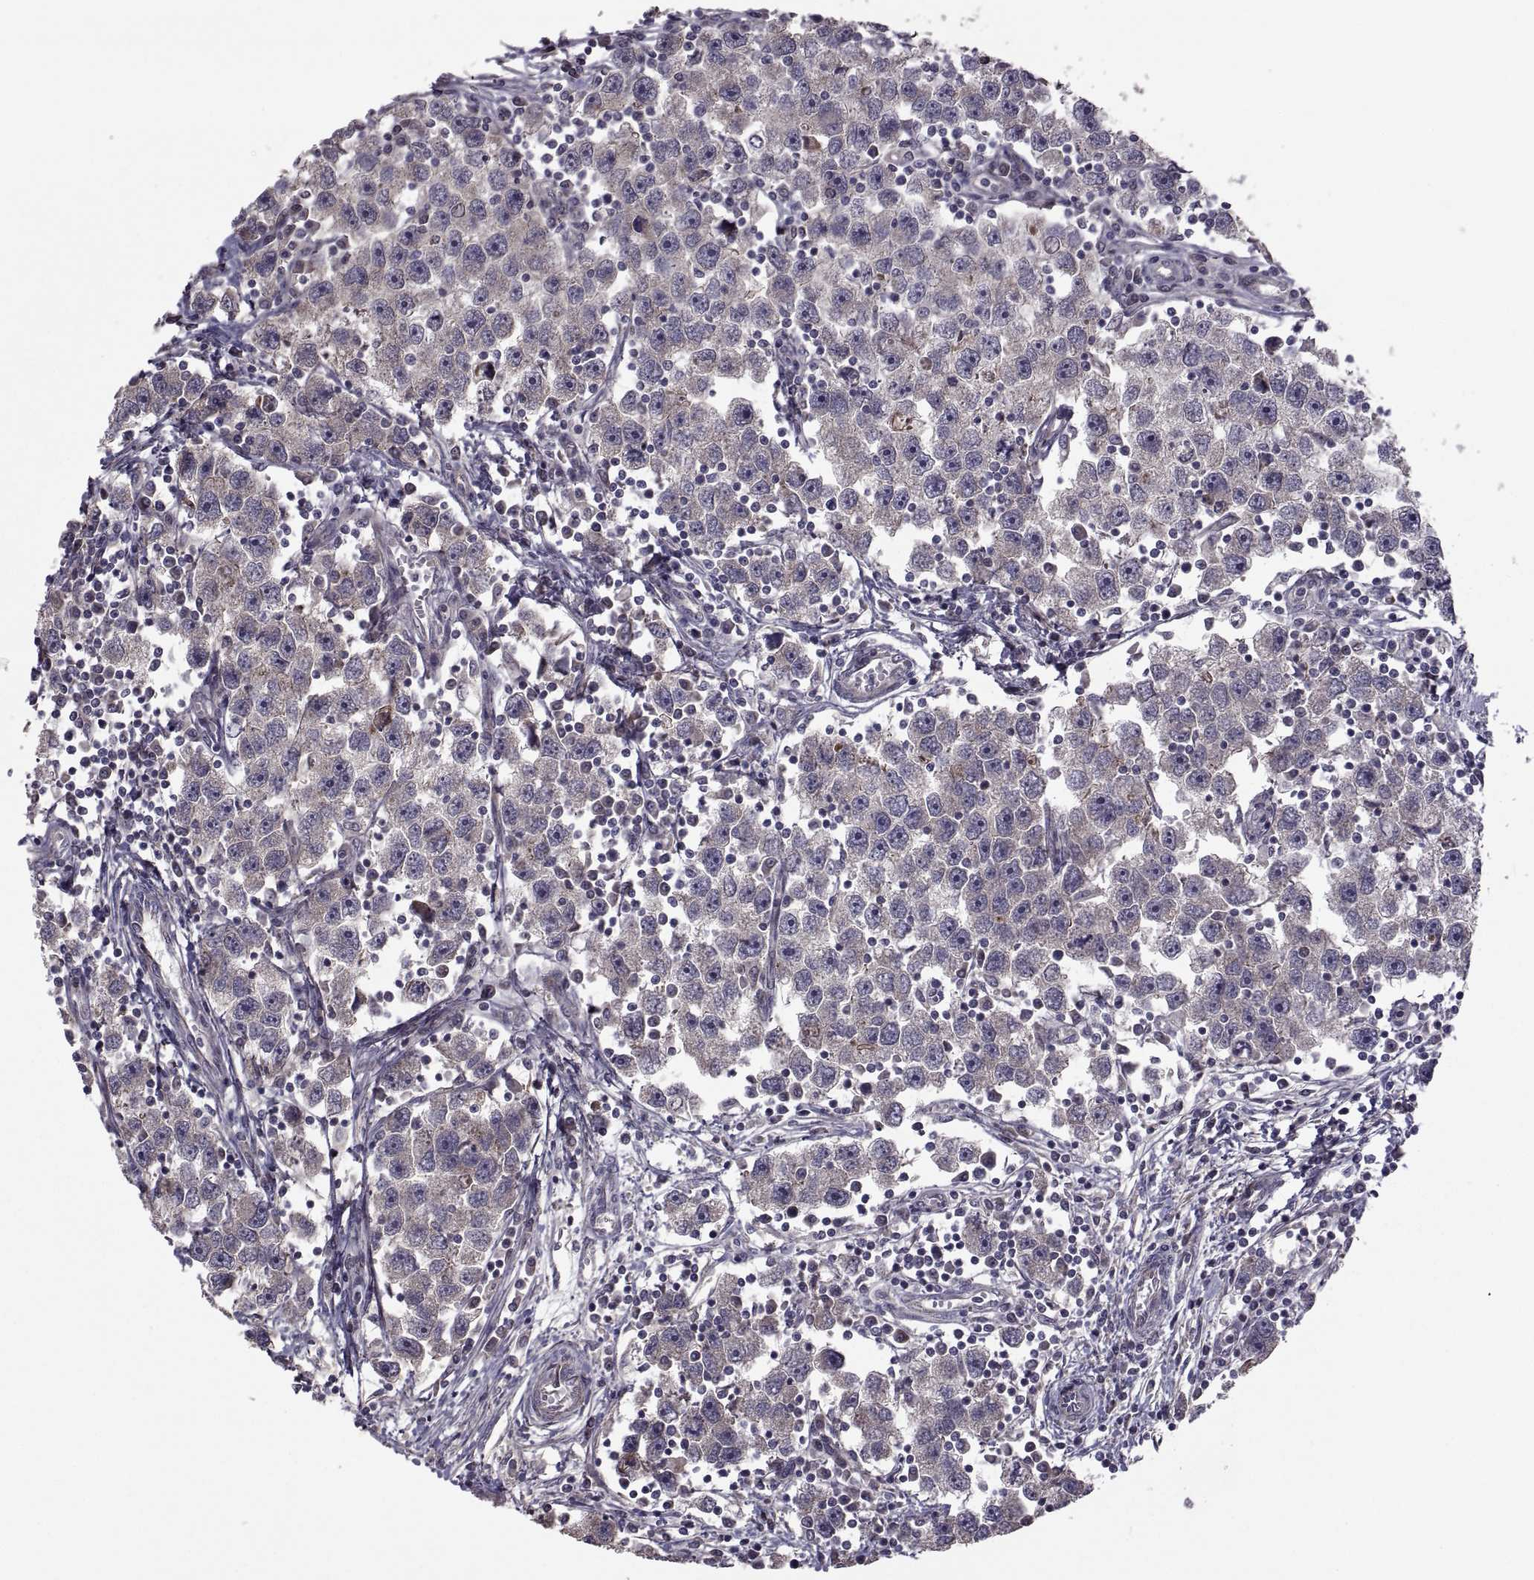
{"staining": {"intensity": "negative", "quantity": "none", "location": "none"}, "tissue": "testis cancer", "cell_type": "Tumor cells", "image_type": "cancer", "snomed": [{"axis": "morphology", "description": "Seminoma, NOS"}, {"axis": "topography", "description": "Testis"}], "caption": "This is an IHC photomicrograph of human seminoma (testis). There is no staining in tumor cells.", "gene": "PMM2", "patient": {"sex": "male", "age": 30}}